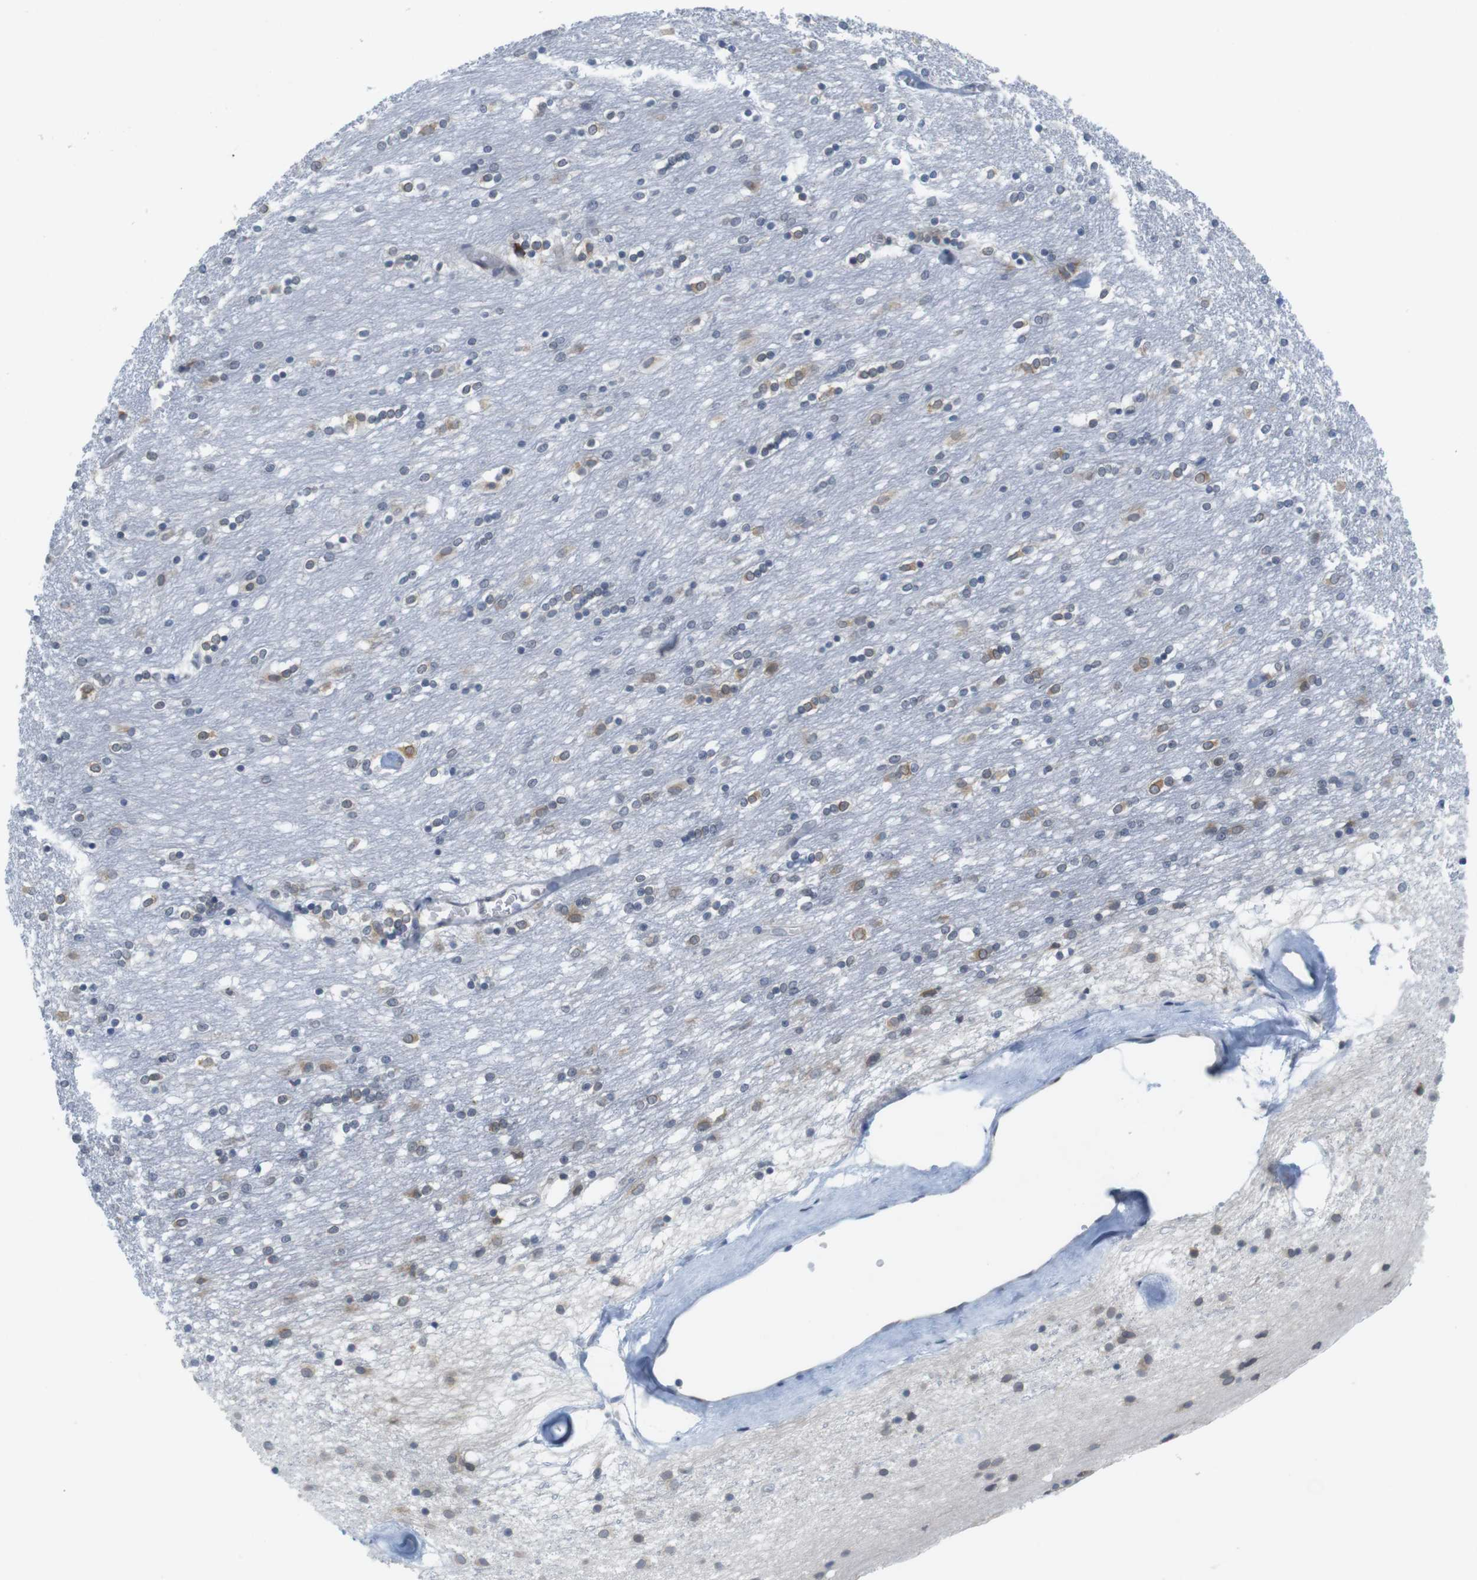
{"staining": {"intensity": "moderate", "quantity": "<25%", "location": "cytoplasmic/membranous"}, "tissue": "caudate", "cell_type": "Glial cells", "image_type": "normal", "snomed": [{"axis": "morphology", "description": "Normal tissue, NOS"}, {"axis": "topography", "description": "Lateral ventricle wall"}], "caption": "This micrograph demonstrates immunohistochemistry (IHC) staining of normal caudate, with low moderate cytoplasmic/membranous expression in approximately <25% of glial cells.", "gene": "ERGIC3", "patient": {"sex": "female", "age": 54}}